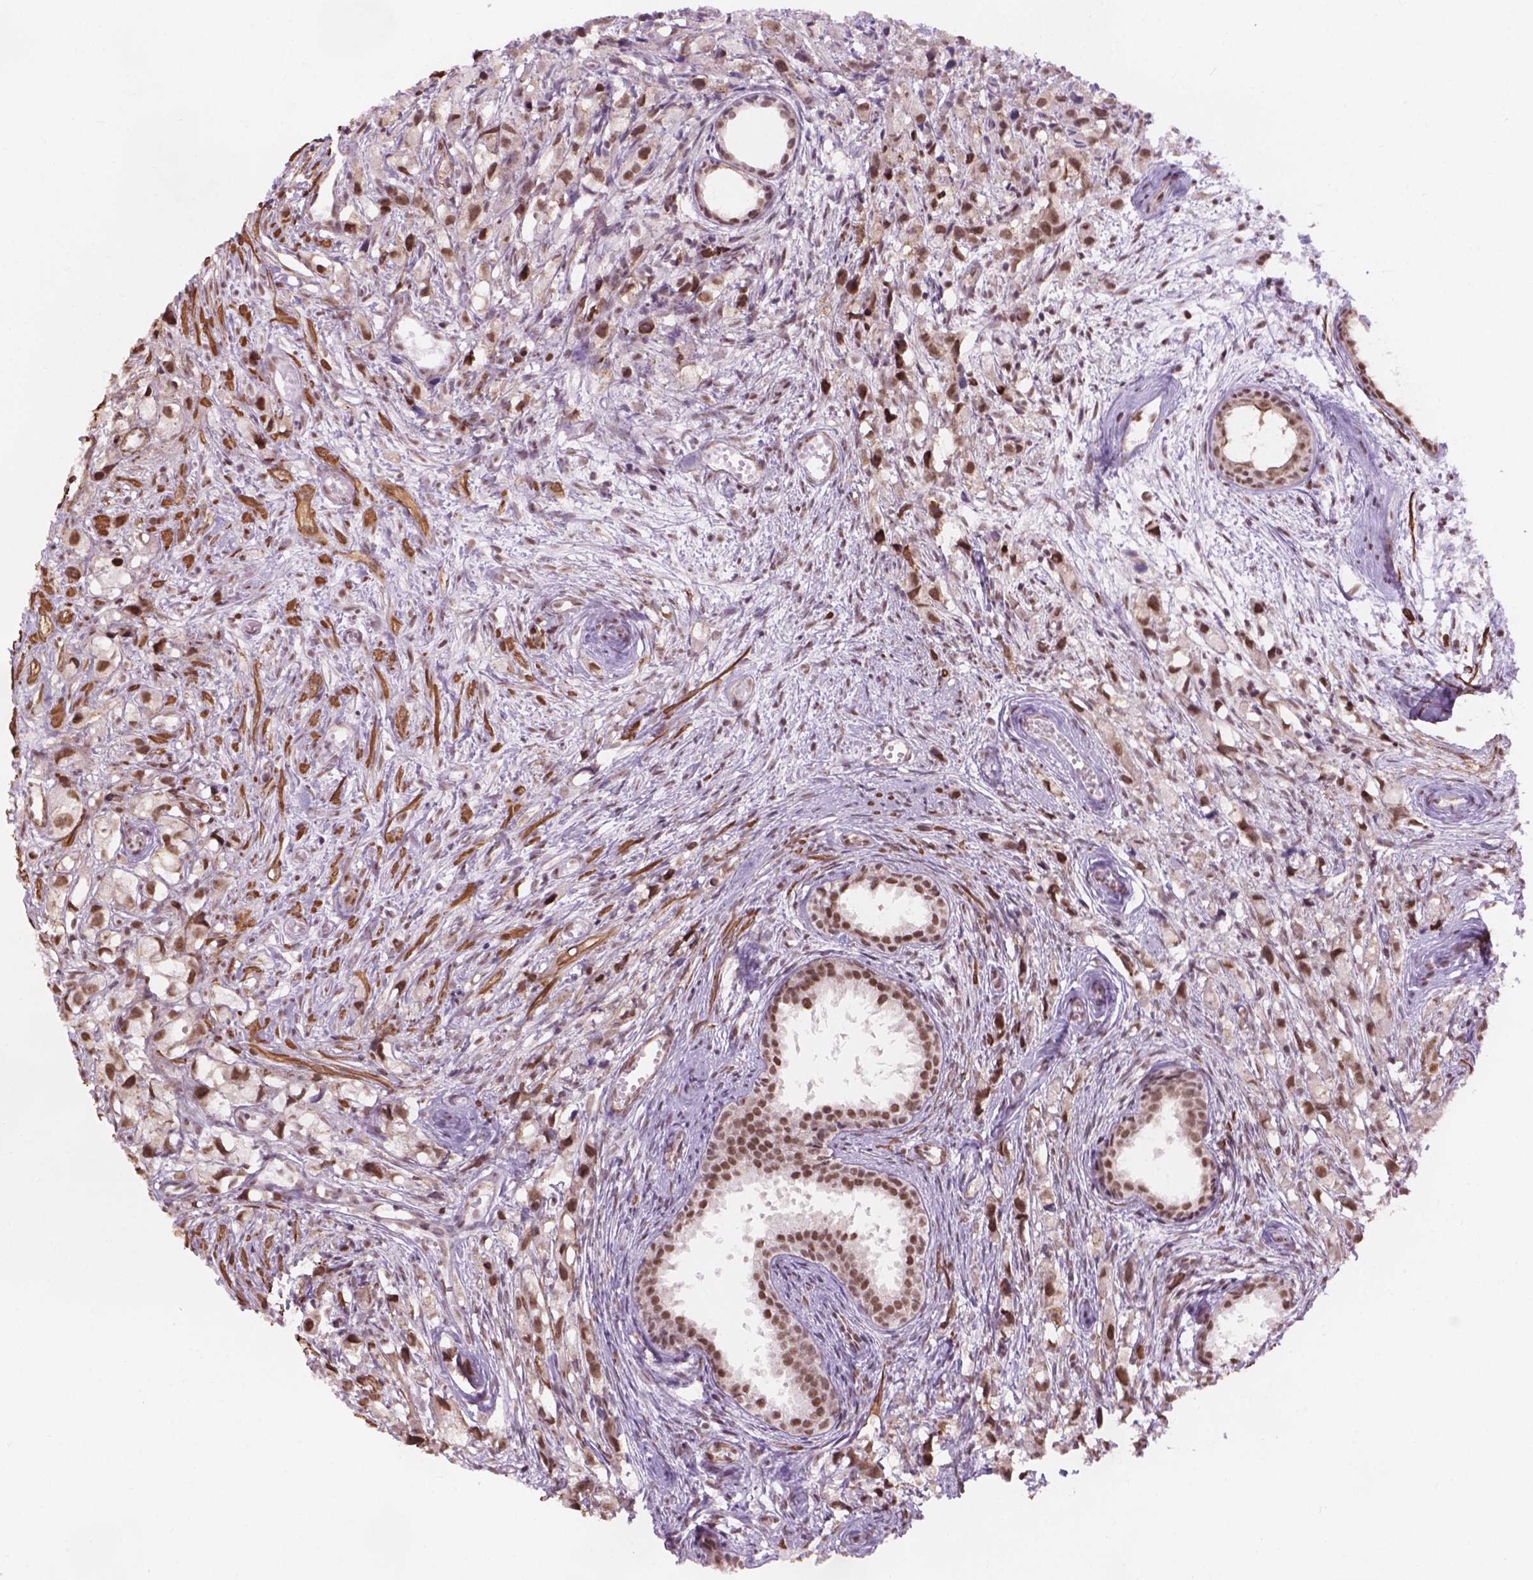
{"staining": {"intensity": "moderate", "quantity": ">75%", "location": "nuclear"}, "tissue": "prostate cancer", "cell_type": "Tumor cells", "image_type": "cancer", "snomed": [{"axis": "morphology", "description": "Adenocarcinoma, High grade"}, {"axis": "topography", "description": "Prostate"}], "caption": "A medium amount of moderate nuclear expression is present in about >75% of tumor cells in prostate cancer tissue.", "gene": "HOXD4", "patient": {"sex": "male", "age": 75}}